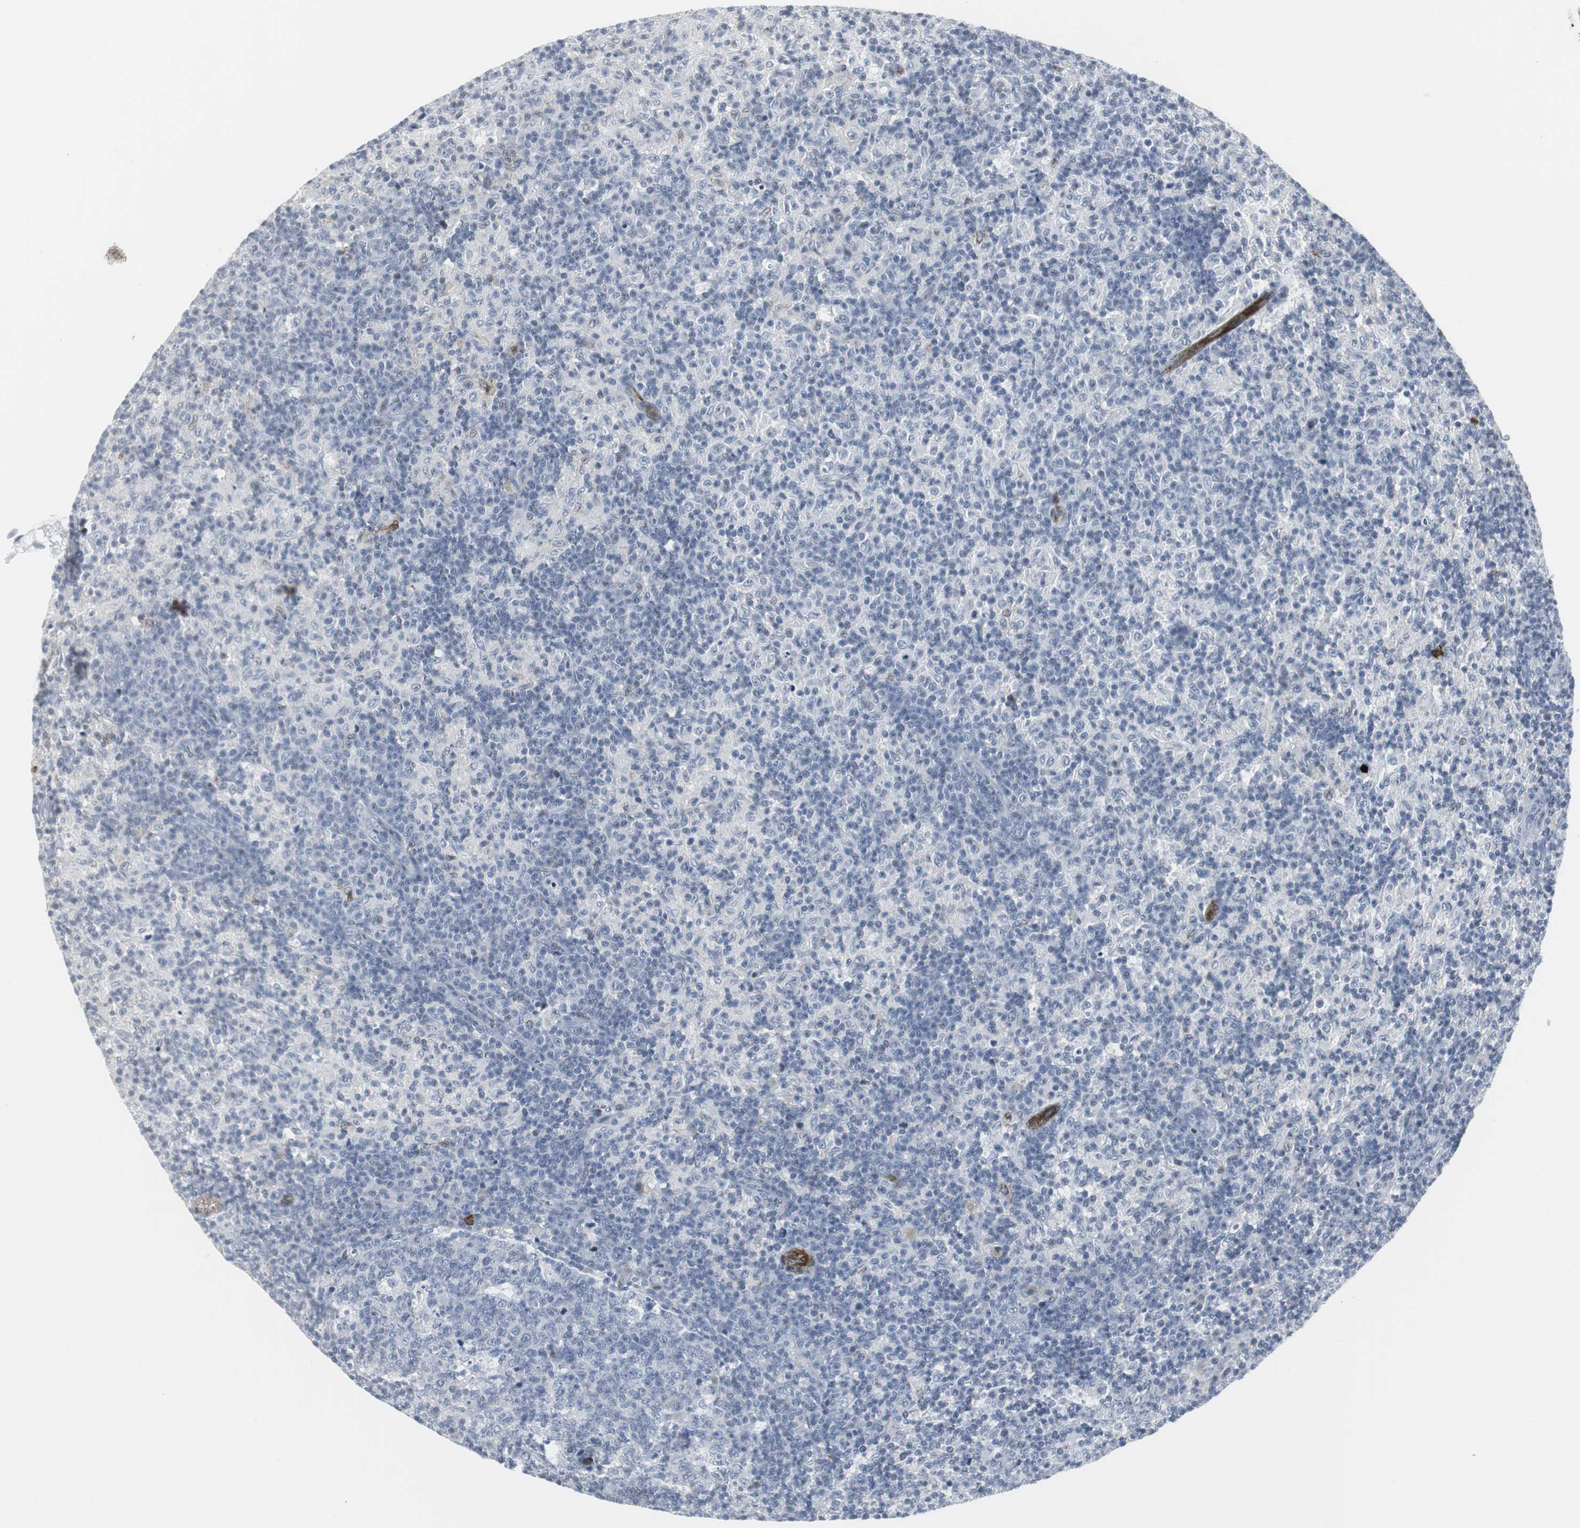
{"staining": {"intensity": "negative", "quantity": "none", "location": "none"}, "tissue": "lymph node", "cell_type": "Germinal center cells", "image_type": "normal", "snomed": [{"axis": "morphology", "description": "Normal tissue, NOS"}, {"axis": "morphology", "description": "Inflammation, NOS"}, {"axis": "topography", "description": "Lymph node"}], "caption": "Protein analysis of unremarkable lymph node displays no significant positivity in germinal center cells. (Brightfield microscopy of DAB (3,3'-diaminobenzidine) immunohistochemistry at high magnification).", "gene": "PPP1R14A", "patient": {"sex": "male", "age": 55}}